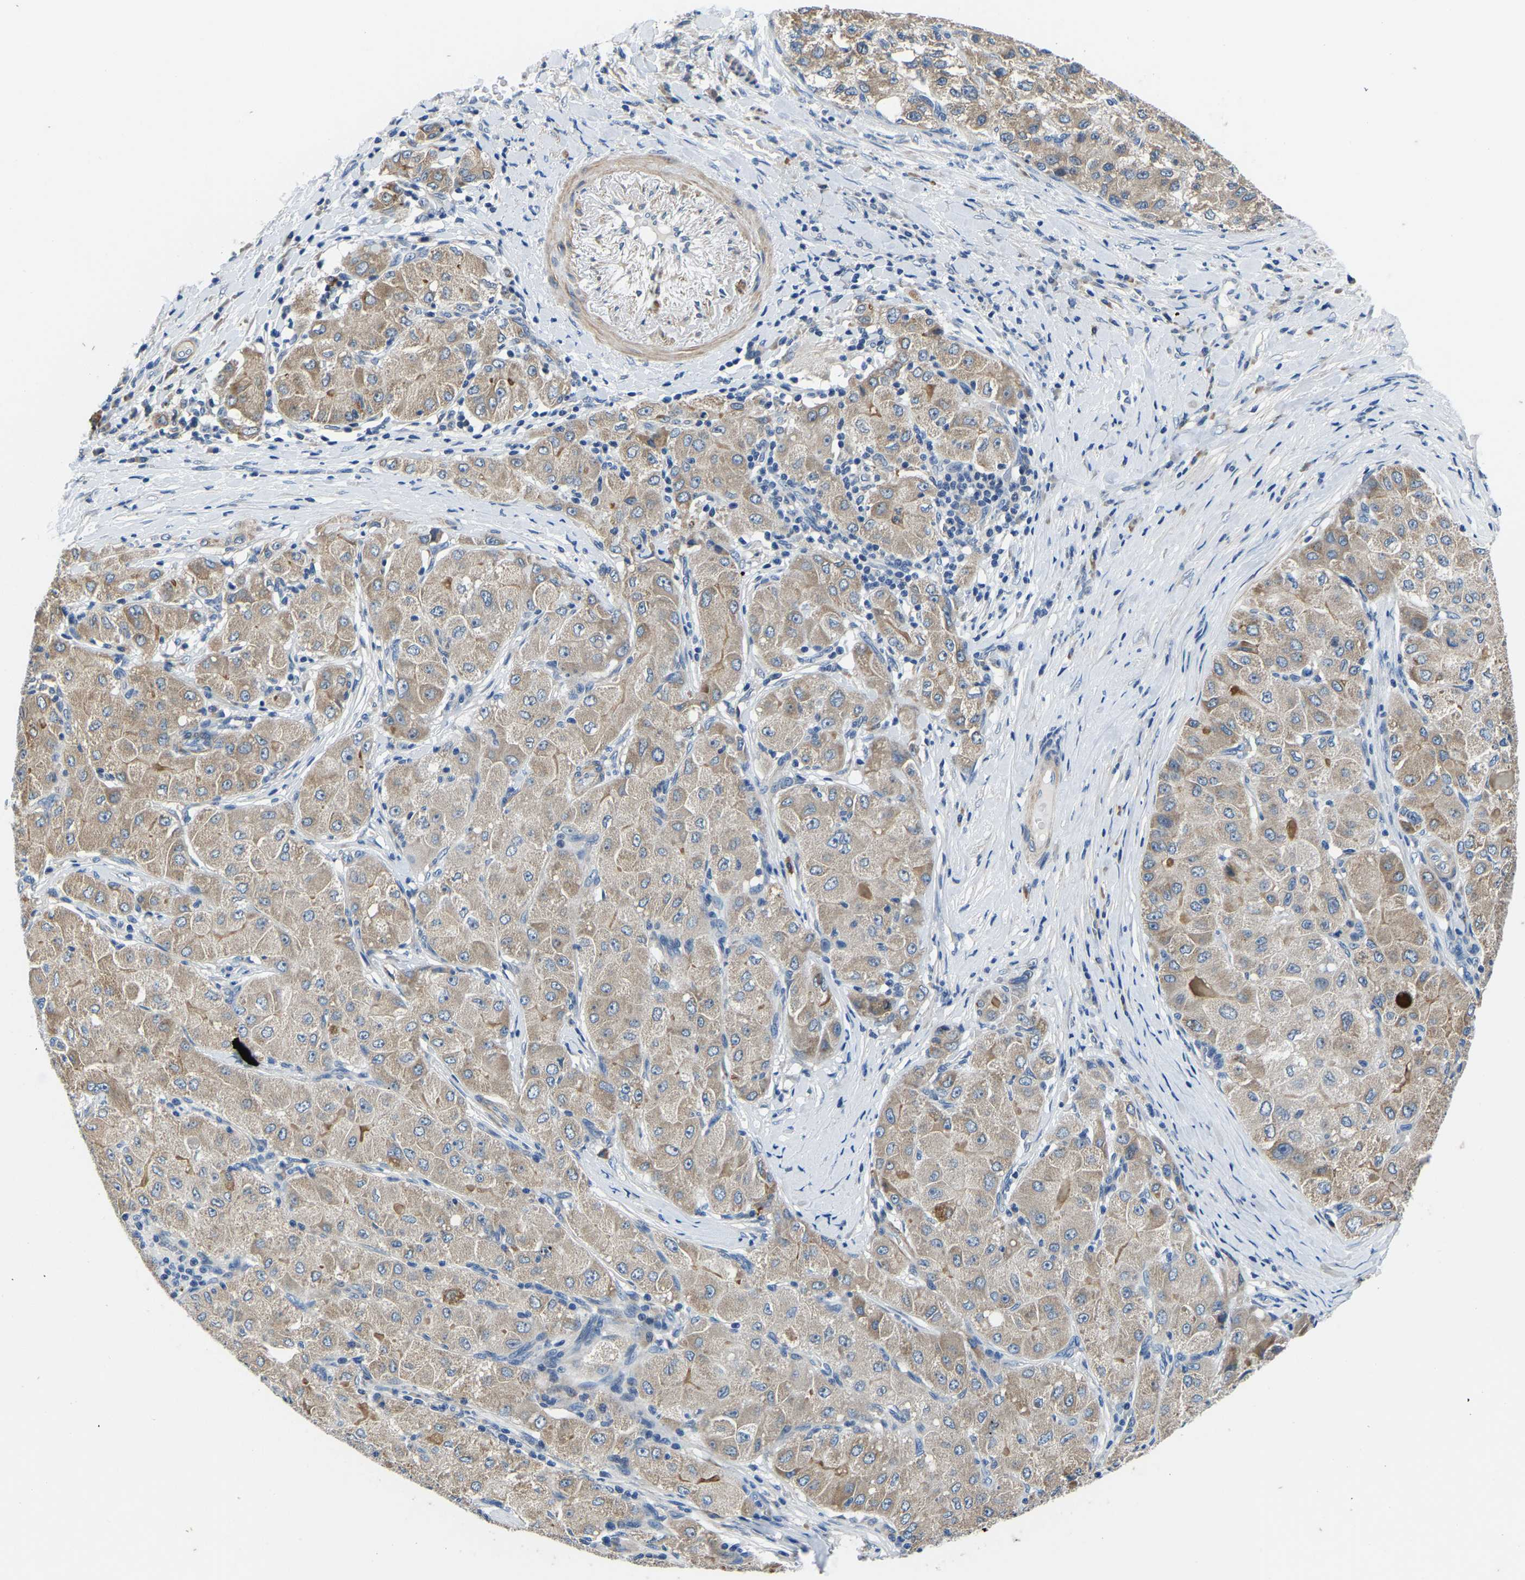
{"staining": {"intensity": "weak", "quantity": "25%-75%", "location": "cytoplasmic/membranous"}, "tissue": "liver cancer", "cell_type": "Tumor cells", "image_type": "cancer", "snomed": [{"axis": "morphology", "description": "Carcinoma, Hepatocellular, NOS"}, {"axis": "topography", "description": "Liver"}], "caption": "Protein expression analysis of liver cancer (hepatocellular carcinoma) exhibits weak cytoplasmic/membranous expression in approximately 25%-75% of tumor cells.", "gene": "LIAS", "patient": {"sex": "male", "age": 80}}